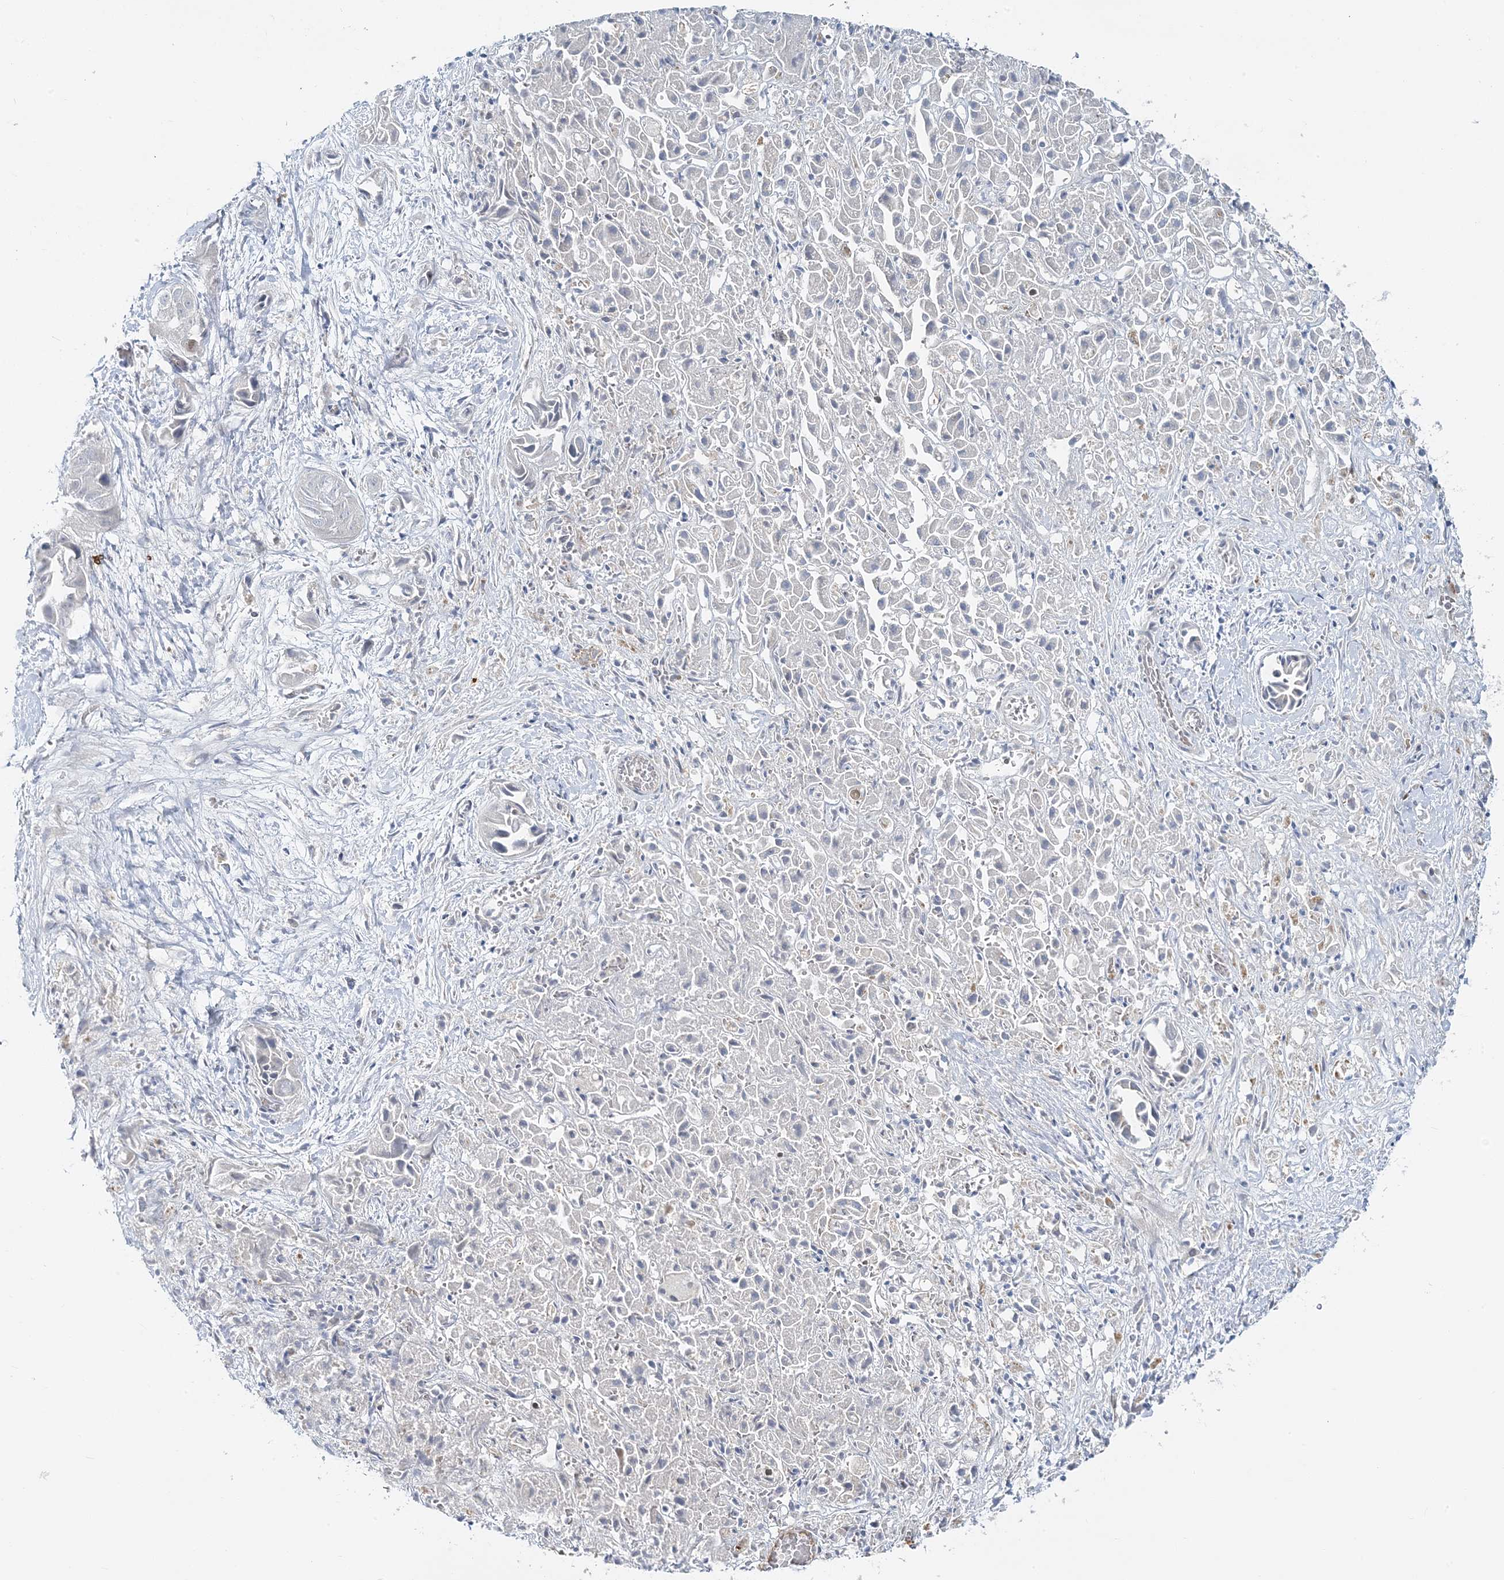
{"staining": {"intensity": "negative", "quantity": "none", "location": "none"}, "tissue": "liver cancer", "cell_type": "Tumor cells", "image_type": "cancer", "snomed": [{"axis": "morphology", "description": "Cholangiocarcinoma"}, {"axis": "topography", "description": "Liver"}], "caption": "A high-resolution image shows IHC staining of liver cancer (cholangiocarcinoma), which exhibits no significant expression in tumor cells.", "gene": "LEXM", "patient": {"sex": "female", "age": 52}}